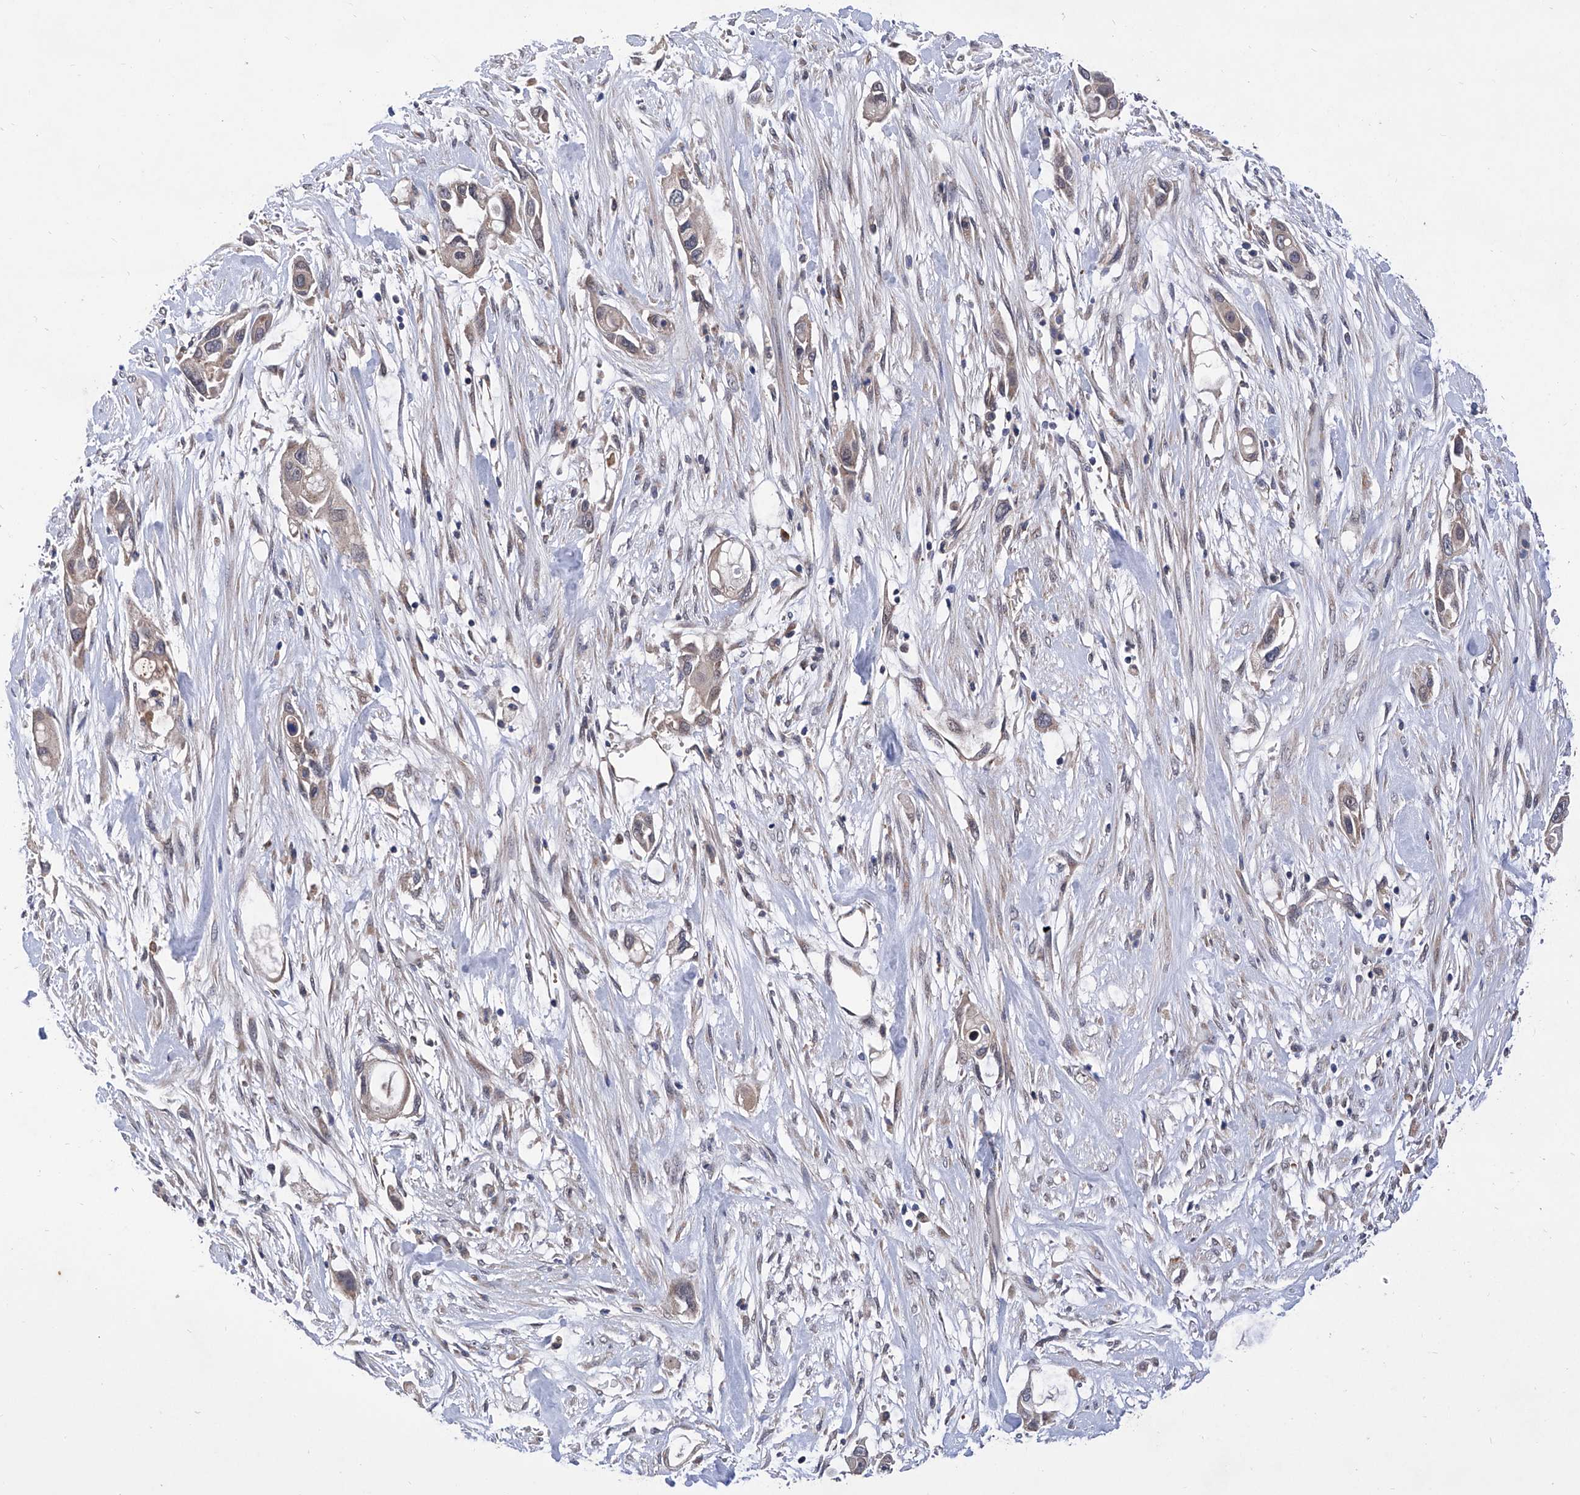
{"staining": {"intensity": "weak", "quantity": "<25%", "location": "cytoplasmic/membranous"}, "tissue": "pancreatic cancer", "cell_type": "Tumor cells", "image_type": "cancer", "snomed": [{"axis": "morphology", "description": "Adenocarcinoma, NOS"}, {"axis": "topography", "description": "Pancreas"}], "caption": "IHC micrograph of neoplastic tissue: pancreatic adenocarcinoma stained with DAB shows no significant protein expression in tumor cells. Nuclei are stained in blue.", "gene": "USP45", "patient": {"sex": "female", "age": 60}}